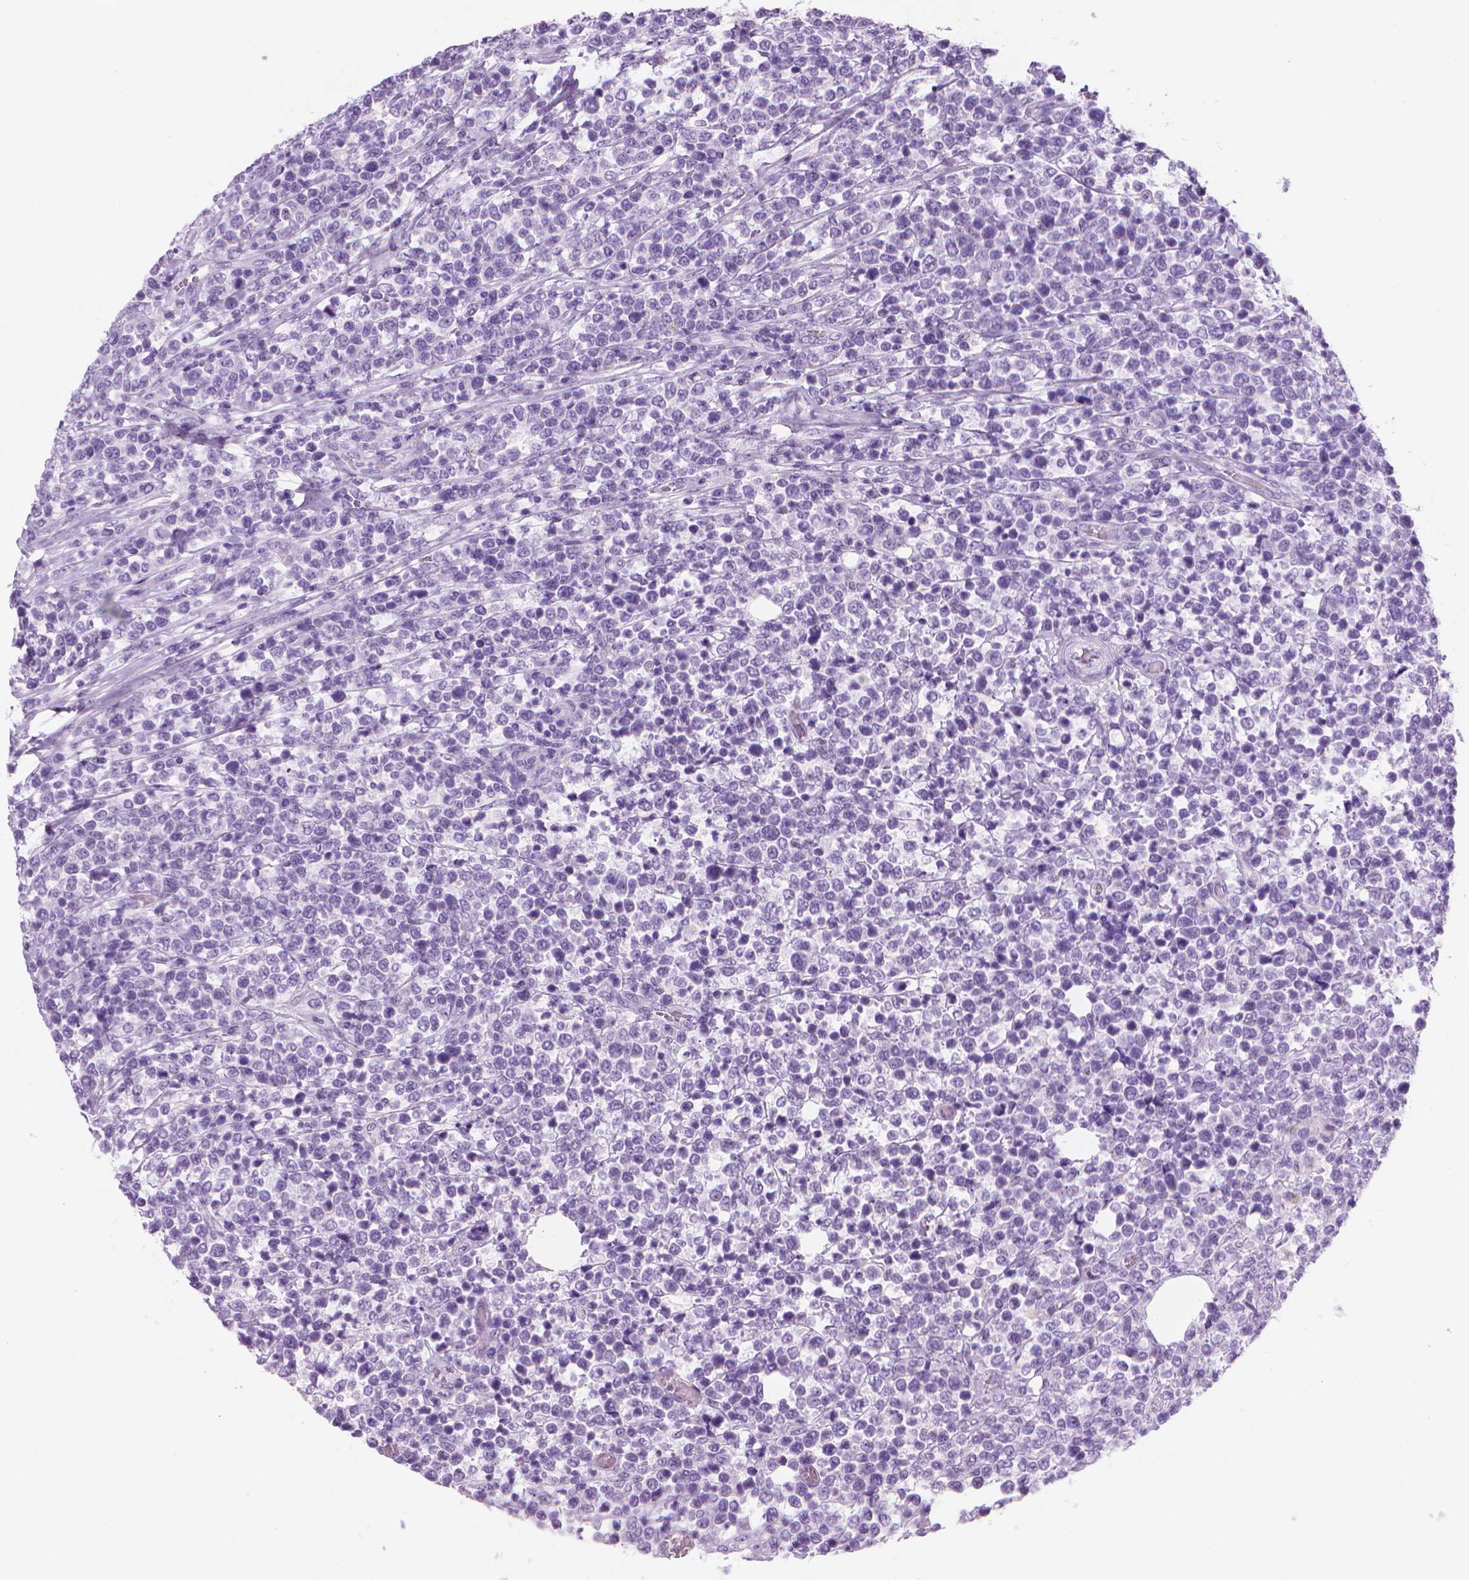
{"staining": {"intensity": "negative", "quantity": "none", "location": "none"}, "tissue": "lymphoma", "cell_type": "Tumor cells", "image_type": "cancer", "snomed": [{"axis": "morphology", "description": "Malignant lymphoma, non-Hodgkin's type, High grade"}, {"axis": "topography", "description": "Soft tissue"}], "caption": "Tumor cells are negative for protein expression in human malignant lymphoma, non-Hodgkin's type (high-grade).", "gene": "TTC29", "patient": {"sex": "female", "age": 56}}